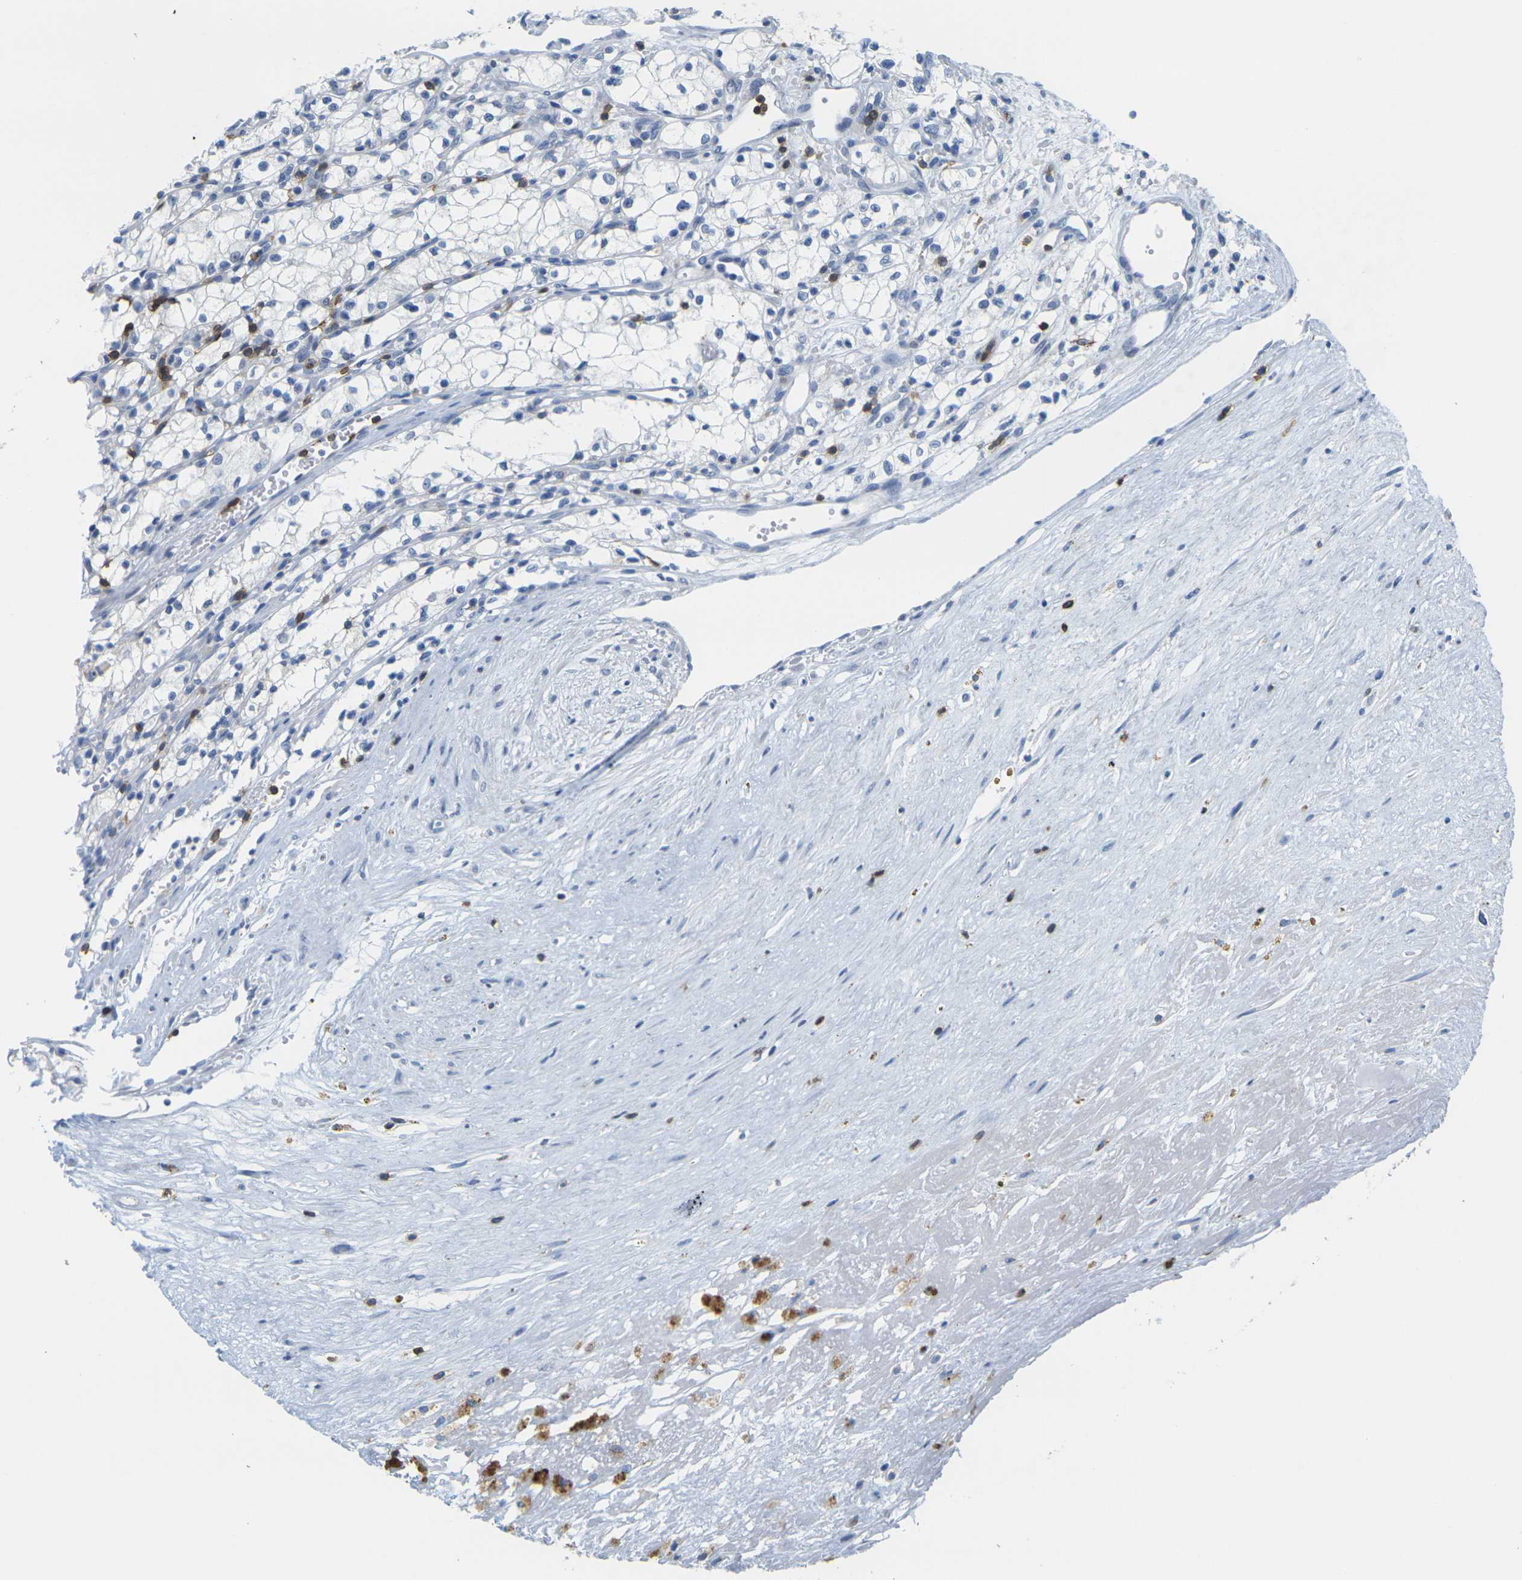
{"staining": {"intensity": "negative", "quantity": "none", "location": "none"}, "tissue": "renal cancer", "cell_type": "Tumor cells", "image_type": "cancer", "snomed": [{"axis": "morphology", "description": "Normal tissue, NOS"}, {"axis": "morphology", "description": "Adenocarcinoma, NOS"}, {"axis": "topography", "description": "Kidney"}], "caption": "High power microscopy micrograph of an immunohistochemistry (IHC) photomicrograph of renal cancer, revealing no significant expression in tumor cells. (Stains: DAB (3,3'-diaminobenzidine) immunohistochemistry (IHC) with hematoxylin counter stain, Microscopy: brightfield microscopy at high magnification).", "gene": "CD3D", "patient": {"sex": "male", "age": 59}}